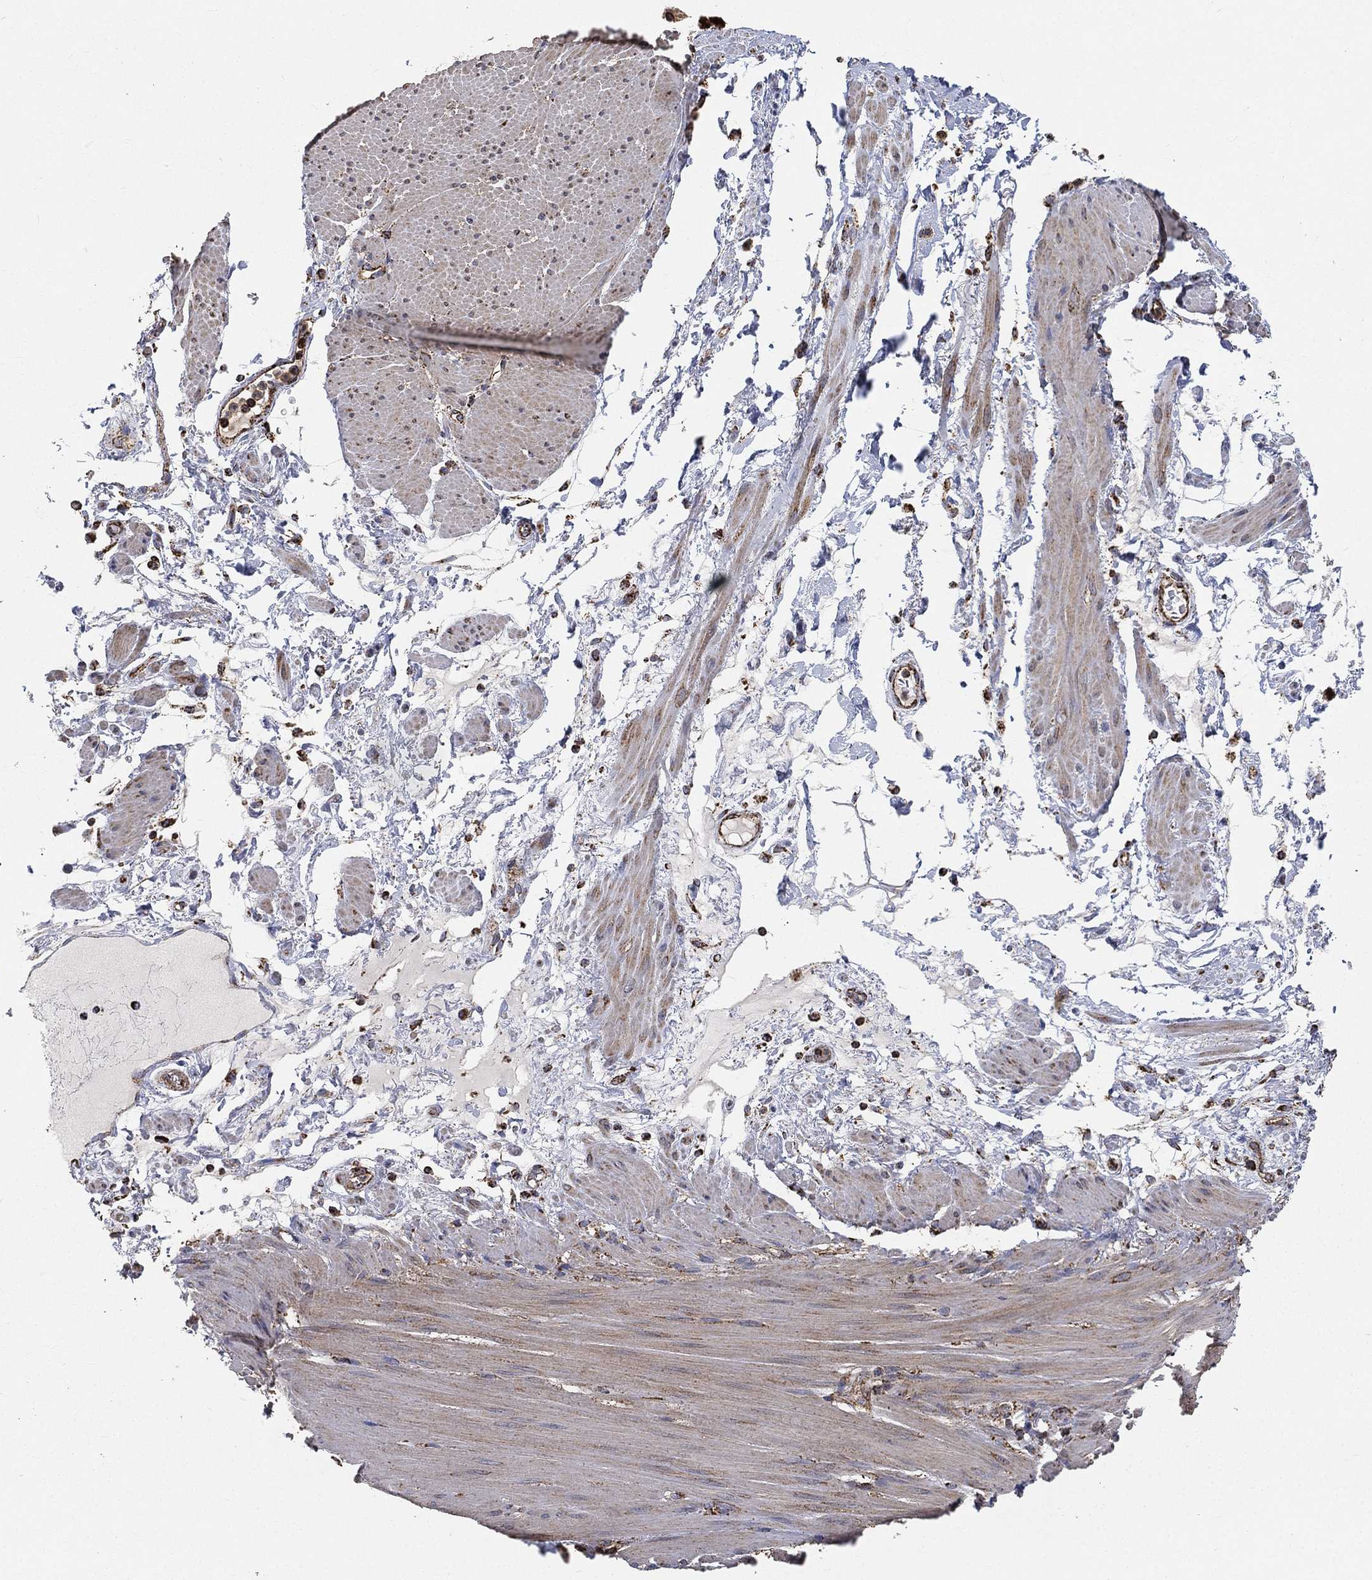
{"staining": {"intensity": "weak", "quantity": ">75%", "location": "cytoplasmic/membranous"}, "tissue": "smooth muscle", "cell_type": "Smooth muscle cells", "image_type": "normal", "snomed": [{"axis": "morphology", "description": "Normal tissue, NOS"}, {"axis": "topography", "description": "Smooth muscle"}, {"axis": "topography", "description": "Anal"}], "caption": "Weak cytoplasmic/membranous positivity is present in about >75% of smooth muscle cells in unremarkable smooth muscle. (DAB (3,3'-diaminobenzidine) IHC with brightfield microscopy, high magnification).", "gene": "SLC38A7", "patient": {"sex": "male", "age": 83}}